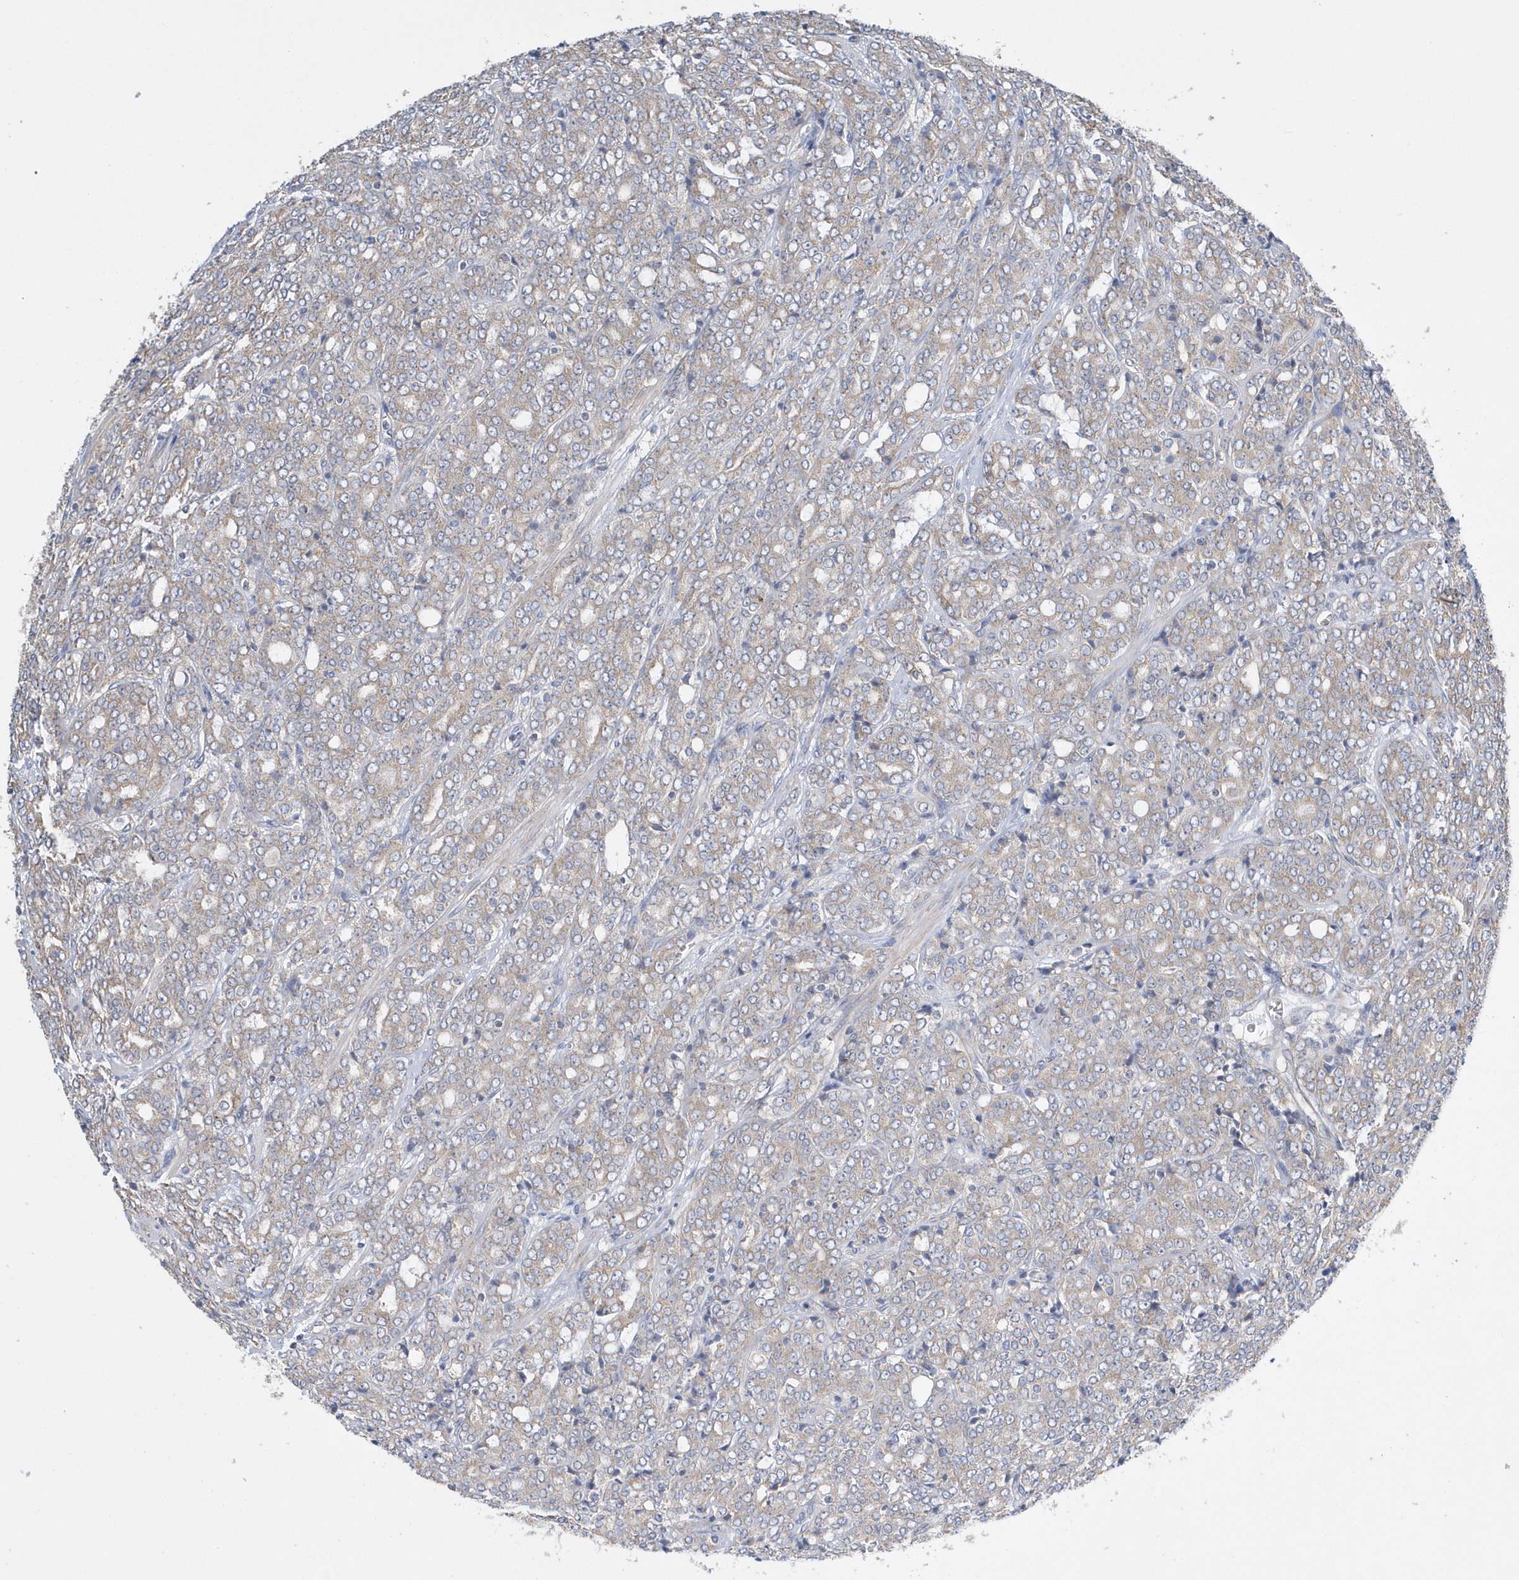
{"staining": {"intensity": "moderate", "quantity": "25%-75%", "location": "cytoplasmic/membranous"}, "tissue": "prostate cancer", "cell_type": "Tumor cells", "image_type": "cancer", "snomed": [{"axis": "morphology", "description": "Adenocarcinoma, High grade"}, {"axis": "topography", "description": "Prostate"}], "caption": "Protein positivity by IHC demonstrates moderate cytoplasmic/membranous expression in about 25%-75% of tumor cells in prostate cancer (adenocarcinoma (high-grade)).", "gene": "SPATA5", "patient": {"sex": "male", "age": 62}}